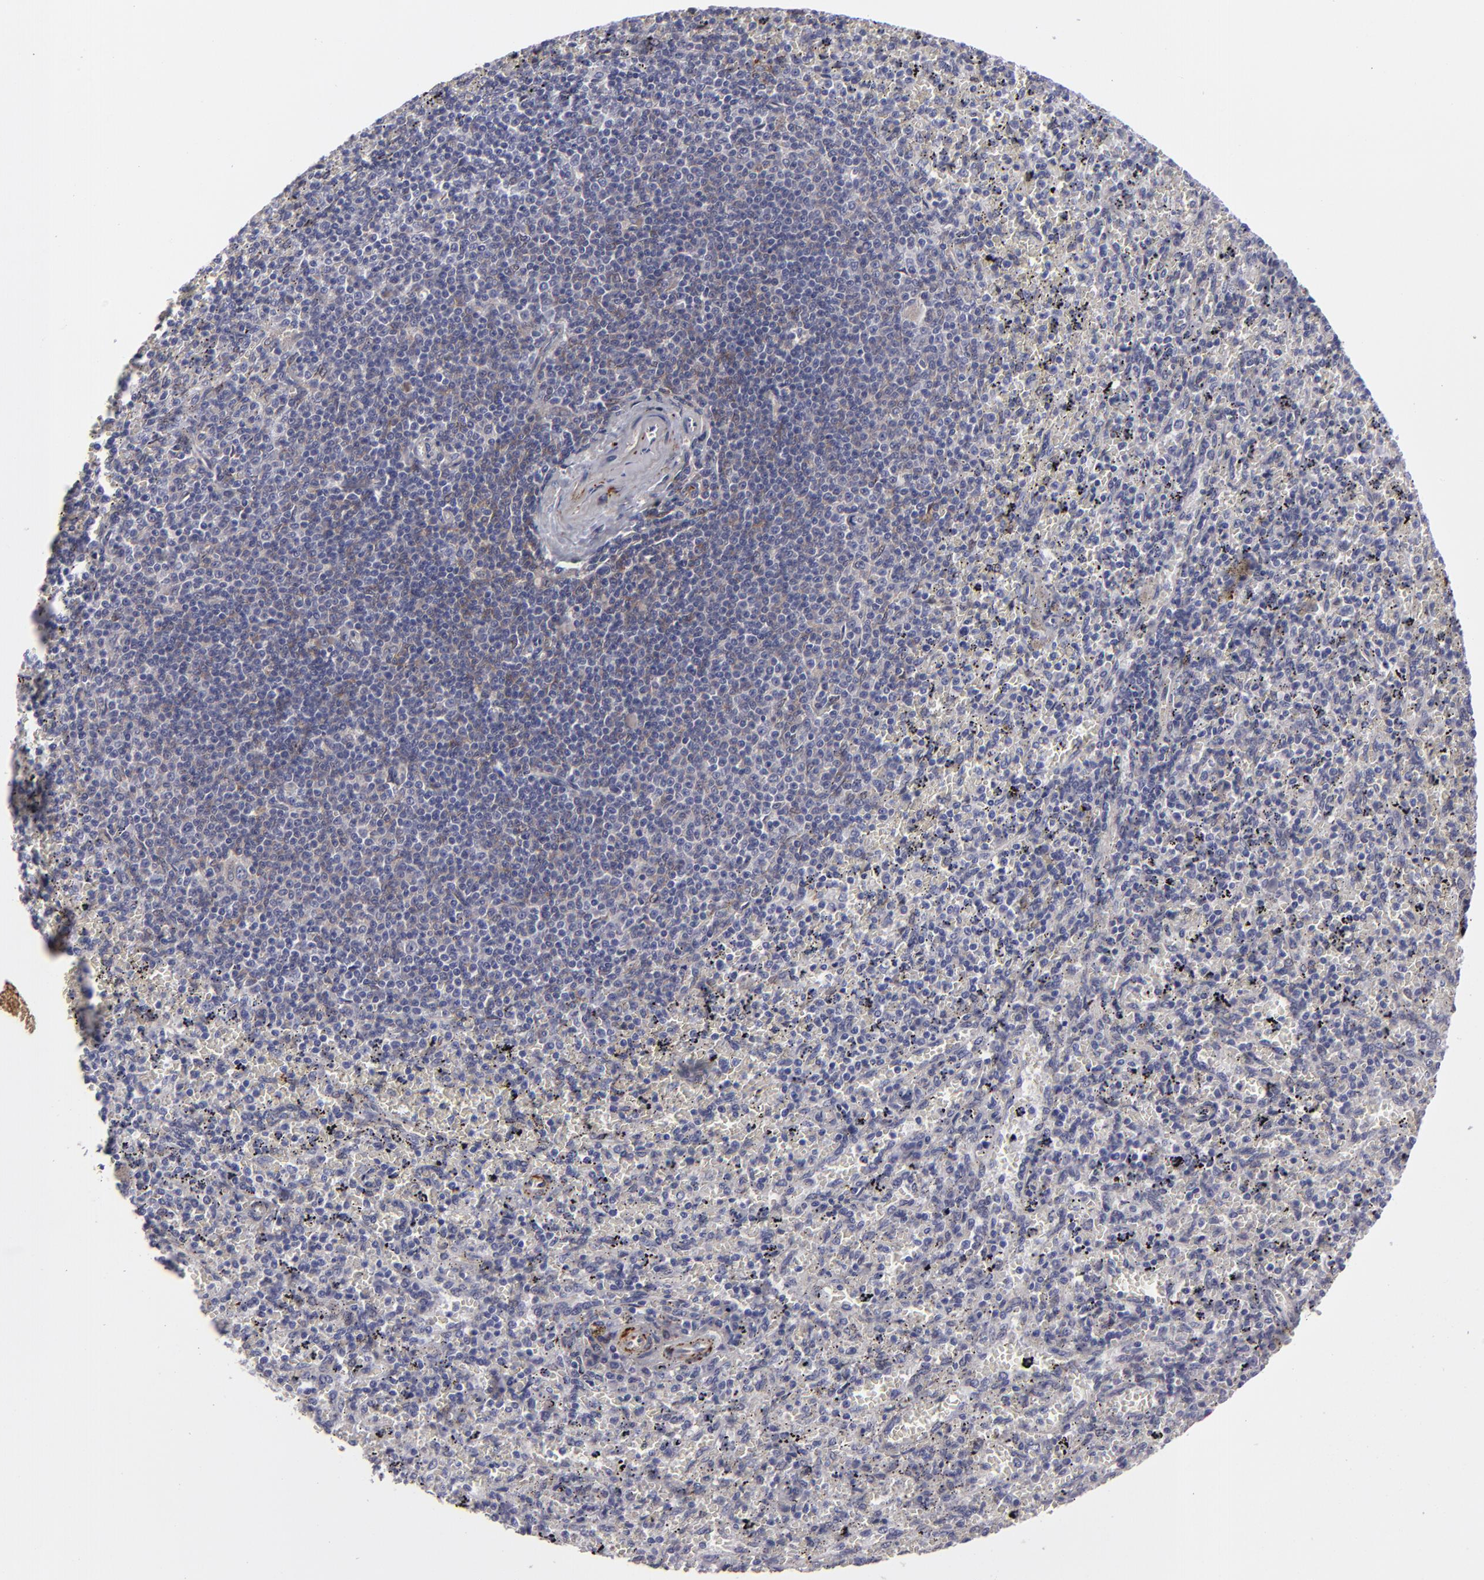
{"staining": {"intensity": "negative", "quantity": "none", "location": "none"}, "tissue": "spleen", "cell_type": "Cells in red pulp", "image_type": "normal", "snomed": [{"axis": "morphology", "description": "Normal tissue, NOS"}, {"axis": "topography", "description": "Spleen"}], "caption": "This image is of benign spleen stained with IHC to label a protein in brown with the nuclei are counter-stained blue. There is no positivity in cells in red pulp. The staining is performed using DAB (3,3'-diaminobenzidine) brown chromogen with nuclei counter-stained in using hematoxylin.", "gene": "ALCAM", "patient": {"sex": "female", "age": 43}}